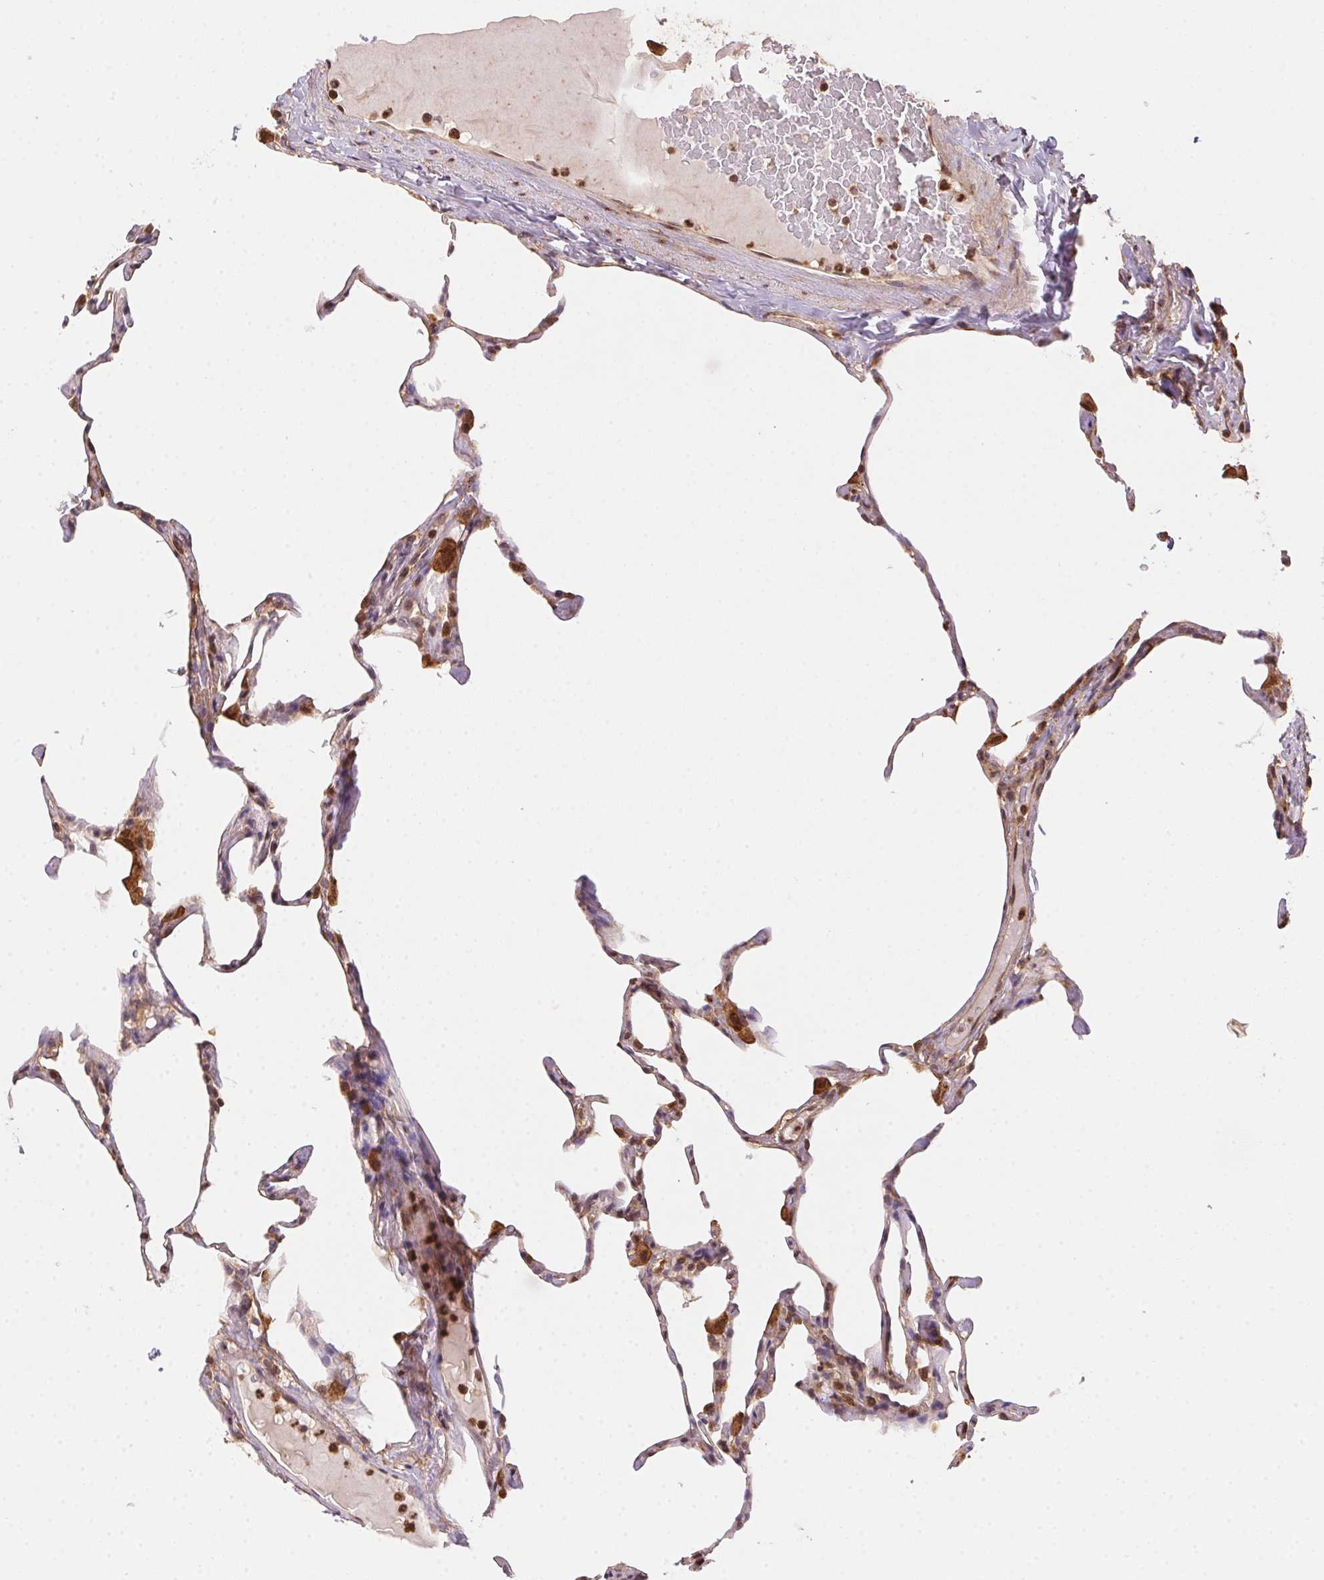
{"staining": {"intensity": "weak", "quantity": "<25%", "location": "cytoplasmic/membranous"}, "tissue": "lung", "cell_type": "Alveolar cells", "image_type": "normal", "snomed": [{"axis": "morphology", "description": "Normal tissue, NOS"}, {"axis": "topography", "description": "Lung"}], "caption": "DAB (3,3'-diaminobenzidine) immunohistochemical staining of normal lung reveals no significant staining in alveolar cells. (DAB IHC, high magnification).", "gene": "MEX3D", "patient": {"sex": "male", "age": 65}}